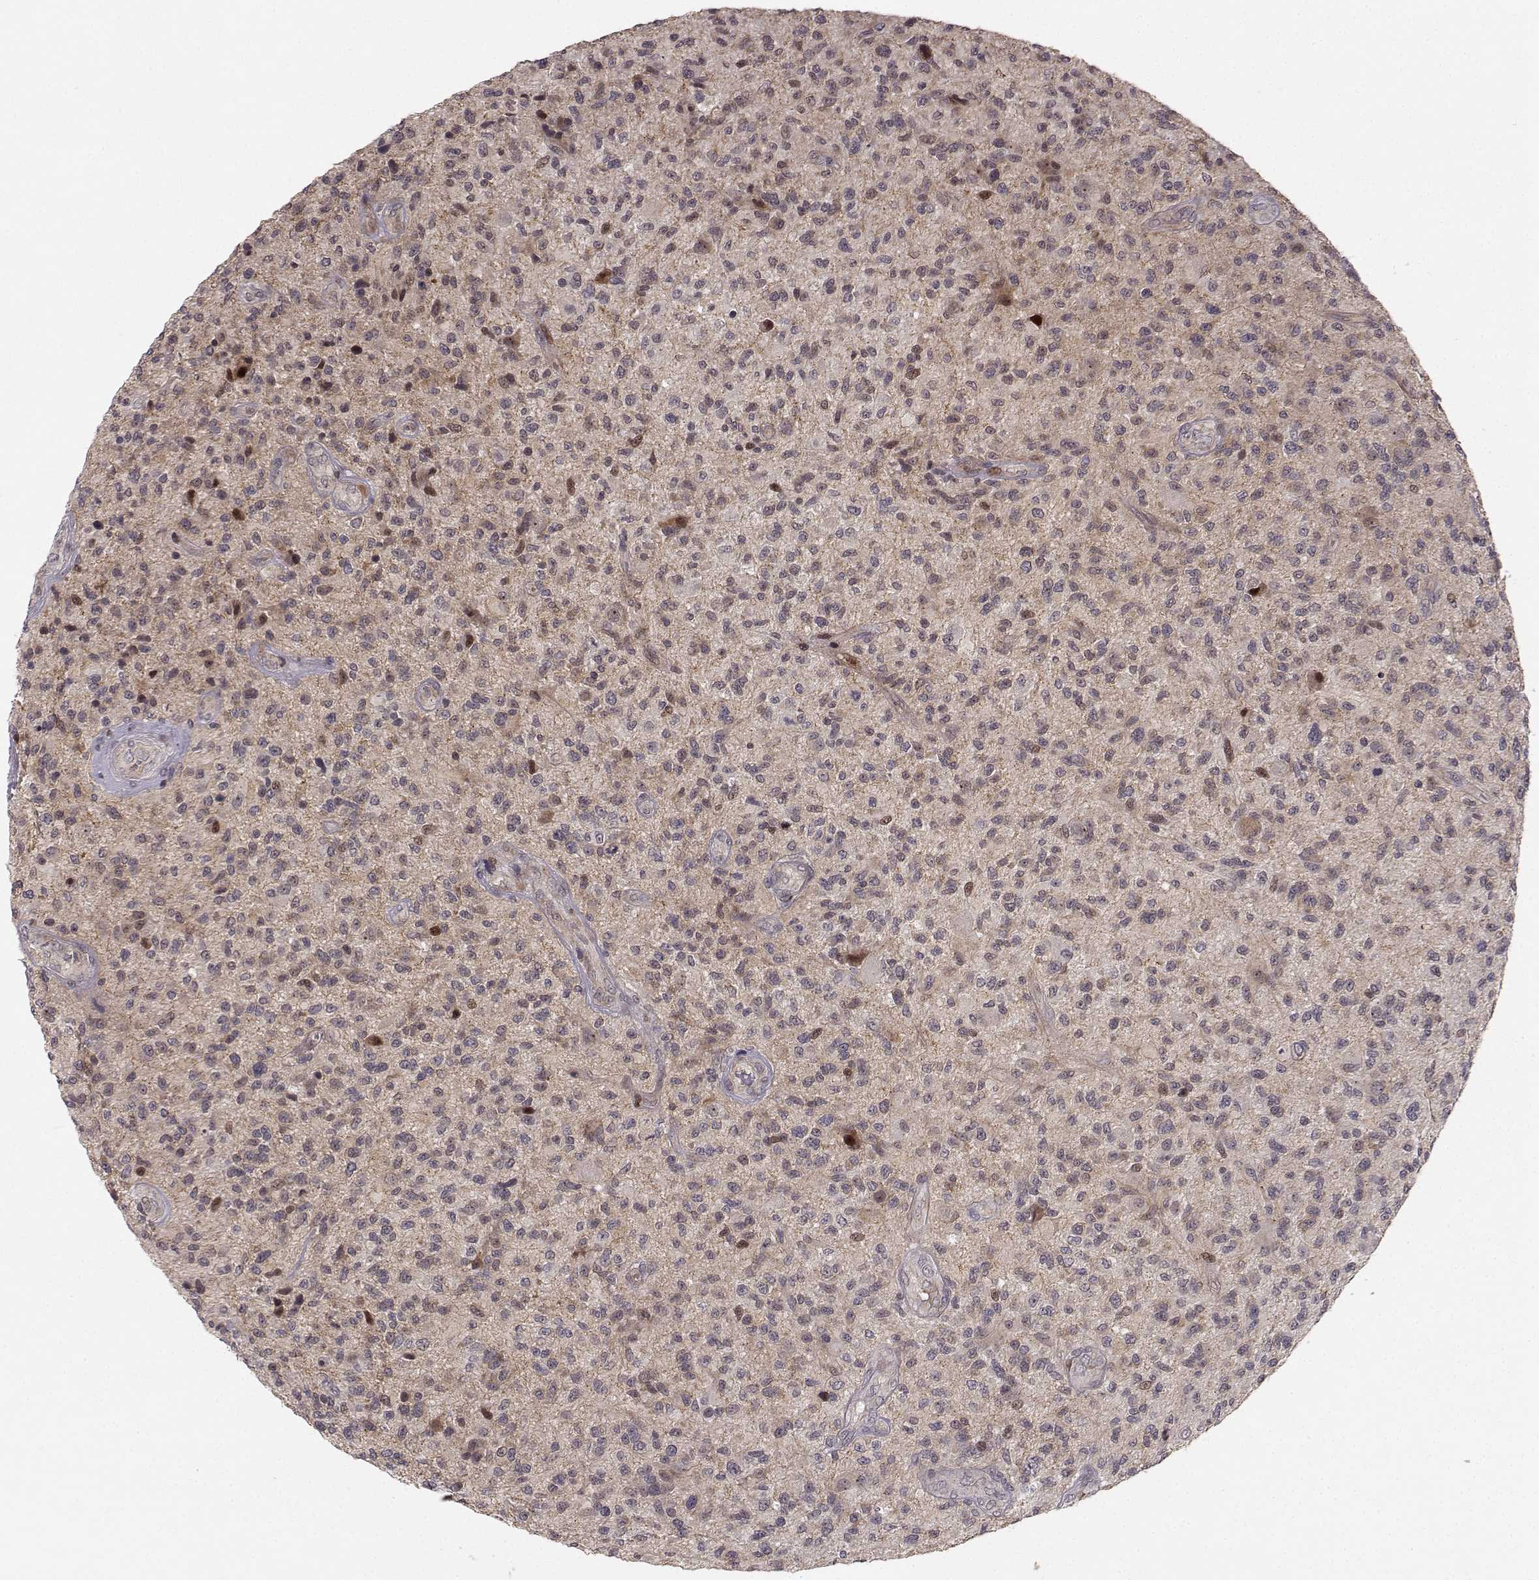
{"staining": {"intensity": "negative", "quantity": "none", "location": "none"}, "tissue": "glioma", "cell_type": "Tumor cells", "image_type": "cancer", "snomed": [{"axis": "morphology", "description": "Glioma, malignant, High grade"}, {"axis": "topography", "description": "Brain"}], "caption": "A high-resolution histopathology image shows immunohistochemistry (IHC) staining of glioma, which reveals no significant positivity in tumor cells.", "gene": "APC", "patient": {"sex": "male", "age": 47}}